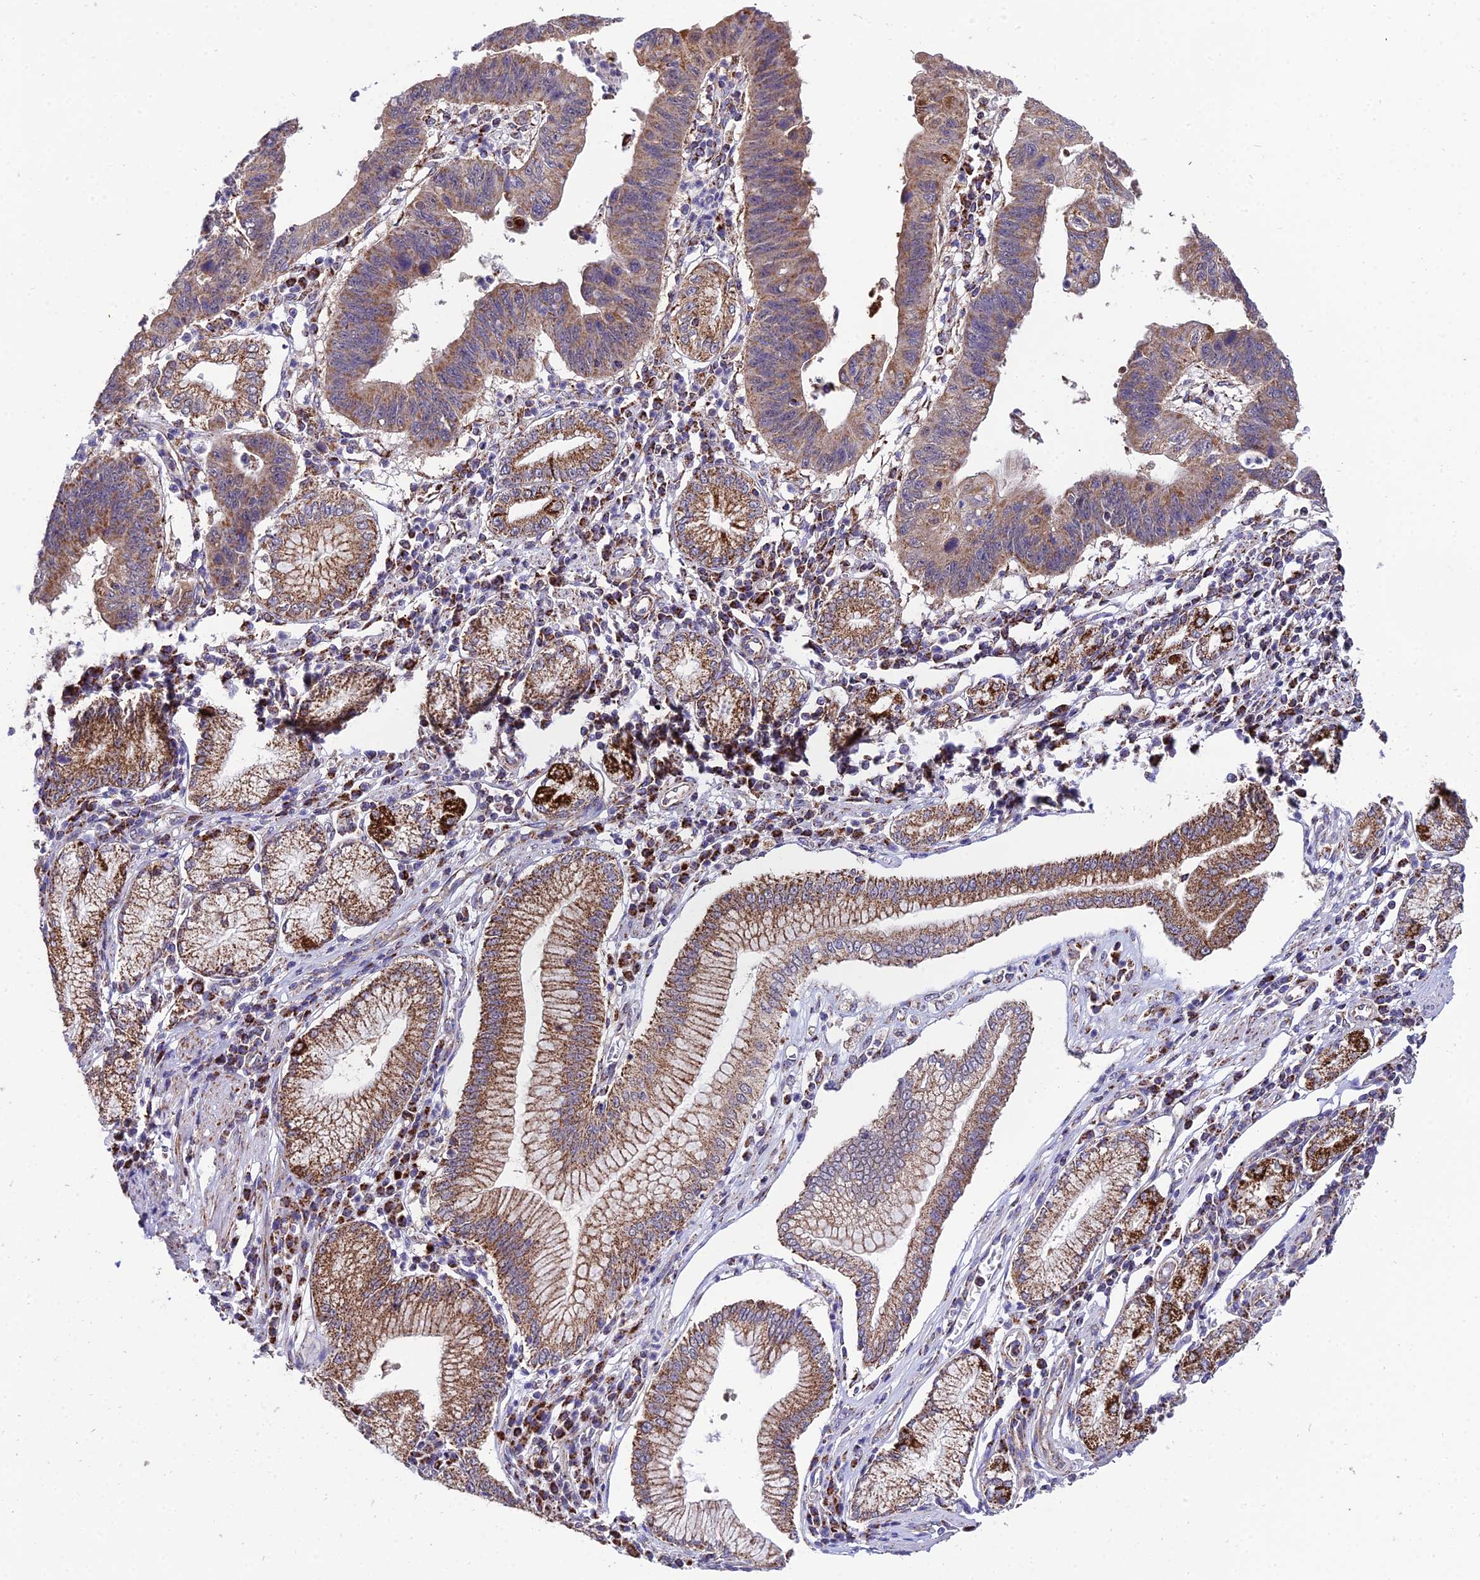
{"staining": {"intensity": "moderate", "quantity": ">75%", "location": "cytoplasmic/membranous"}, "tissue": "stomach cancer", "cell_type": "Tumor cells", "image_type": "cancer", "snomed": [{"axis": "morphology", "description": "Adenocarcinoma, NOS"}, {"axis": "topography", "description": "Stomach"}], "caption": "Brown immunohistochemical staining in stomach cancer (adenocarcinoma) shows moderate cytoplasmic/membranous staining in approximately >75% of tumor cells.", "gene": "PSMD2", "patient": {"sex": "male", "age": 59}}